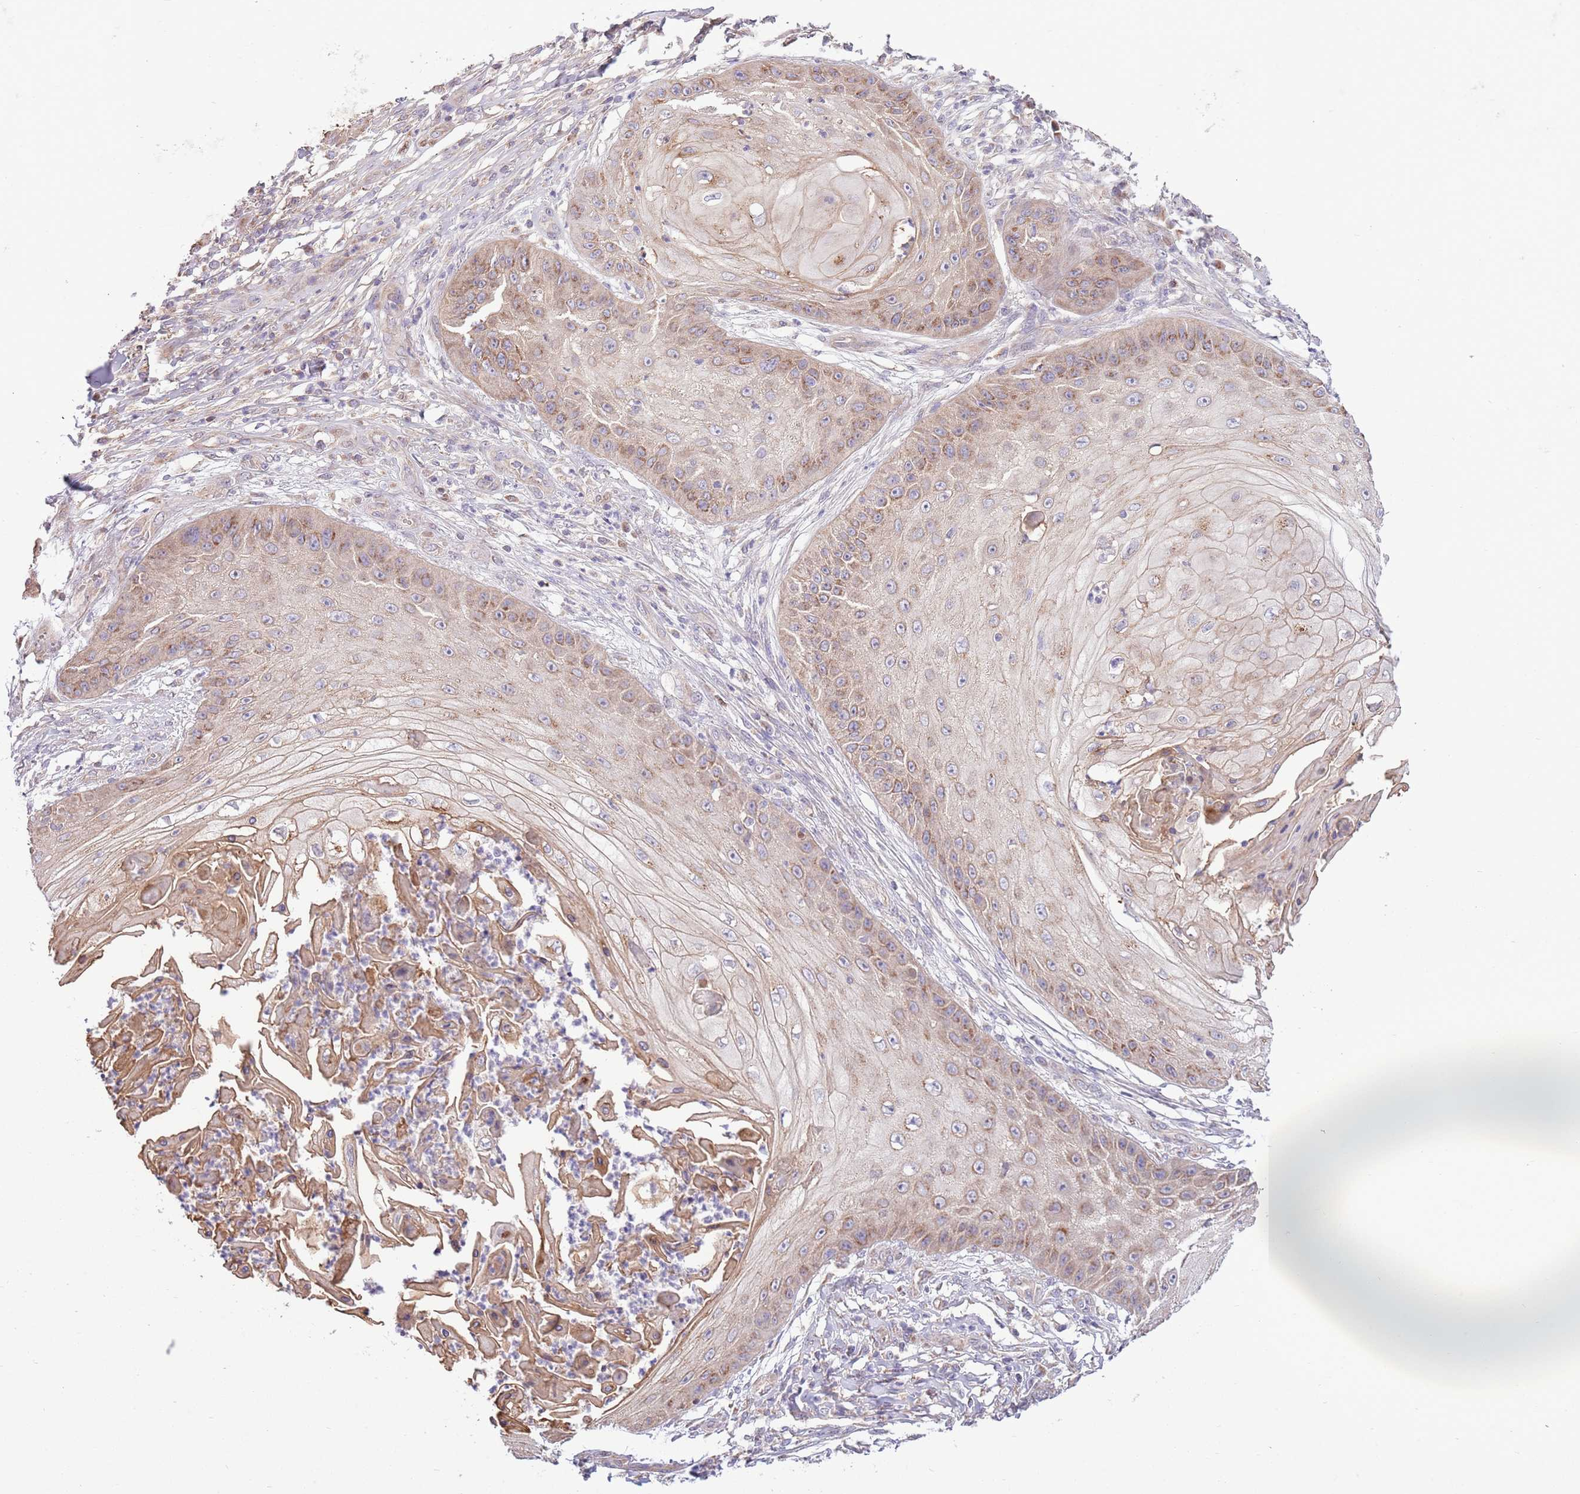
{"staining": {"intensity": "moderate", "quantity": "25%-75%", "location": "cytoplasmic/membranous"}, "tissue": "skin cancer", "cell_type": "Tumor cells", "image_type": "cancer", "snomed": [{"axis": "morphology", "description": "Squamous cell carcinoma, NOS"}, {"axis": "topography", "description": "Skin"}], "caption": "High-magnification brightfield microscopy of skin squamous cell carcinoma stained with DAB (brown) and counterstained with hematoxylin (blue). tumor cells exhibit moderate cytoplasmic/membranous expression is identified in about25%-75% of cells.", "gene": "ARL2BP", "patient": {"sex": "male", "age": 70}}